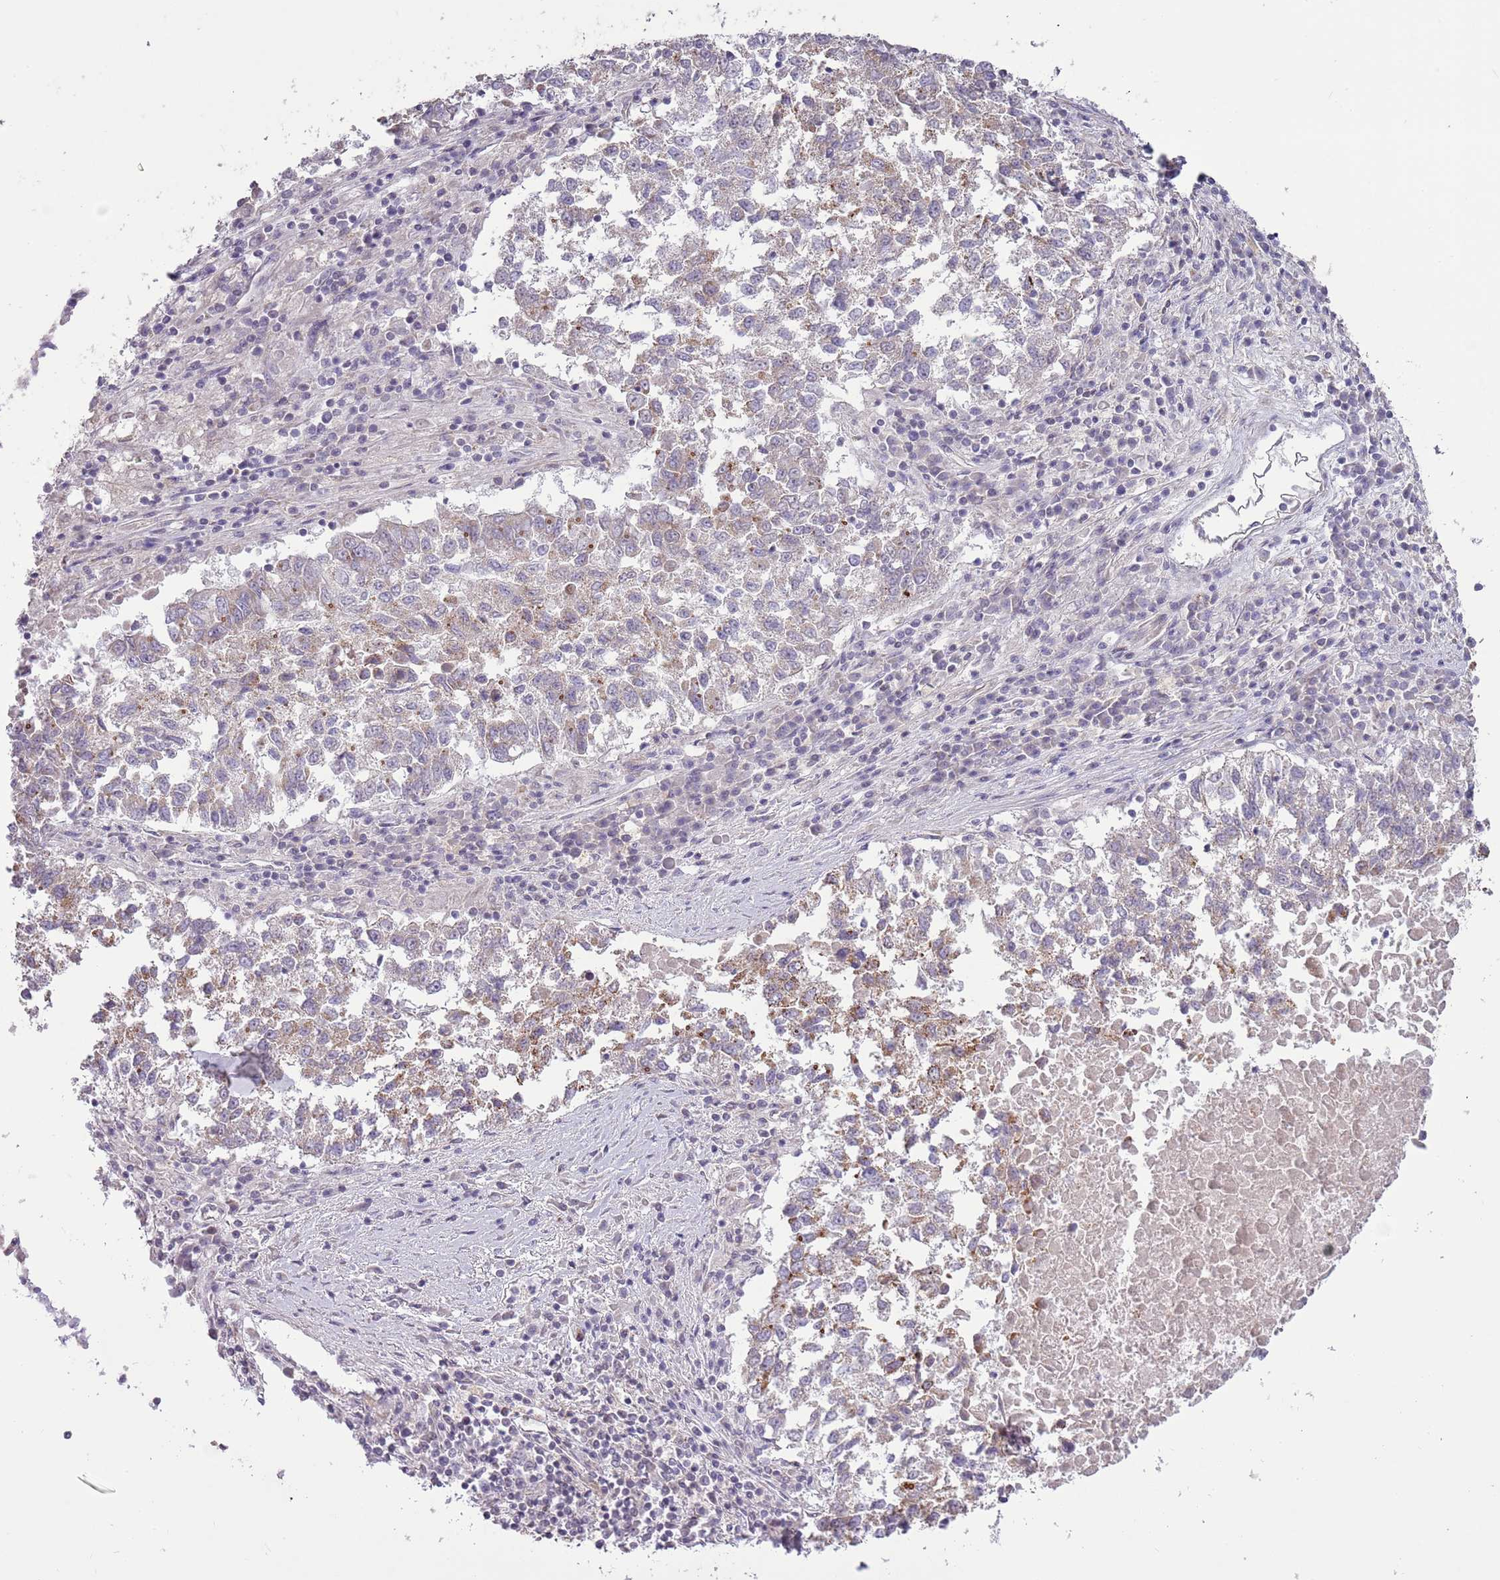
{"staining": {"intensity": "moderate", "quantity": "<25%", "location": "cytoplasmic/membranous"}, "tissue": "lung cancer", "cell_type": "Tumor cells", "image_type": "cancer", "snomed": [{"axis": "morphology", "description": "Squamous cell carcinoma, NOS"}, {"axis": "topography", "description": "Lung"}], "caption": "Lung cancer (squamous cell carcinoma) stained with DAB (3,3'-diaminobenzidine) IHC demonstrates low levels of moderate cytoplasmic/membranous staining in about <25% of tumor cells.", "gene": "MLLT11", "patient": {"sex": "male", "age": 73}}